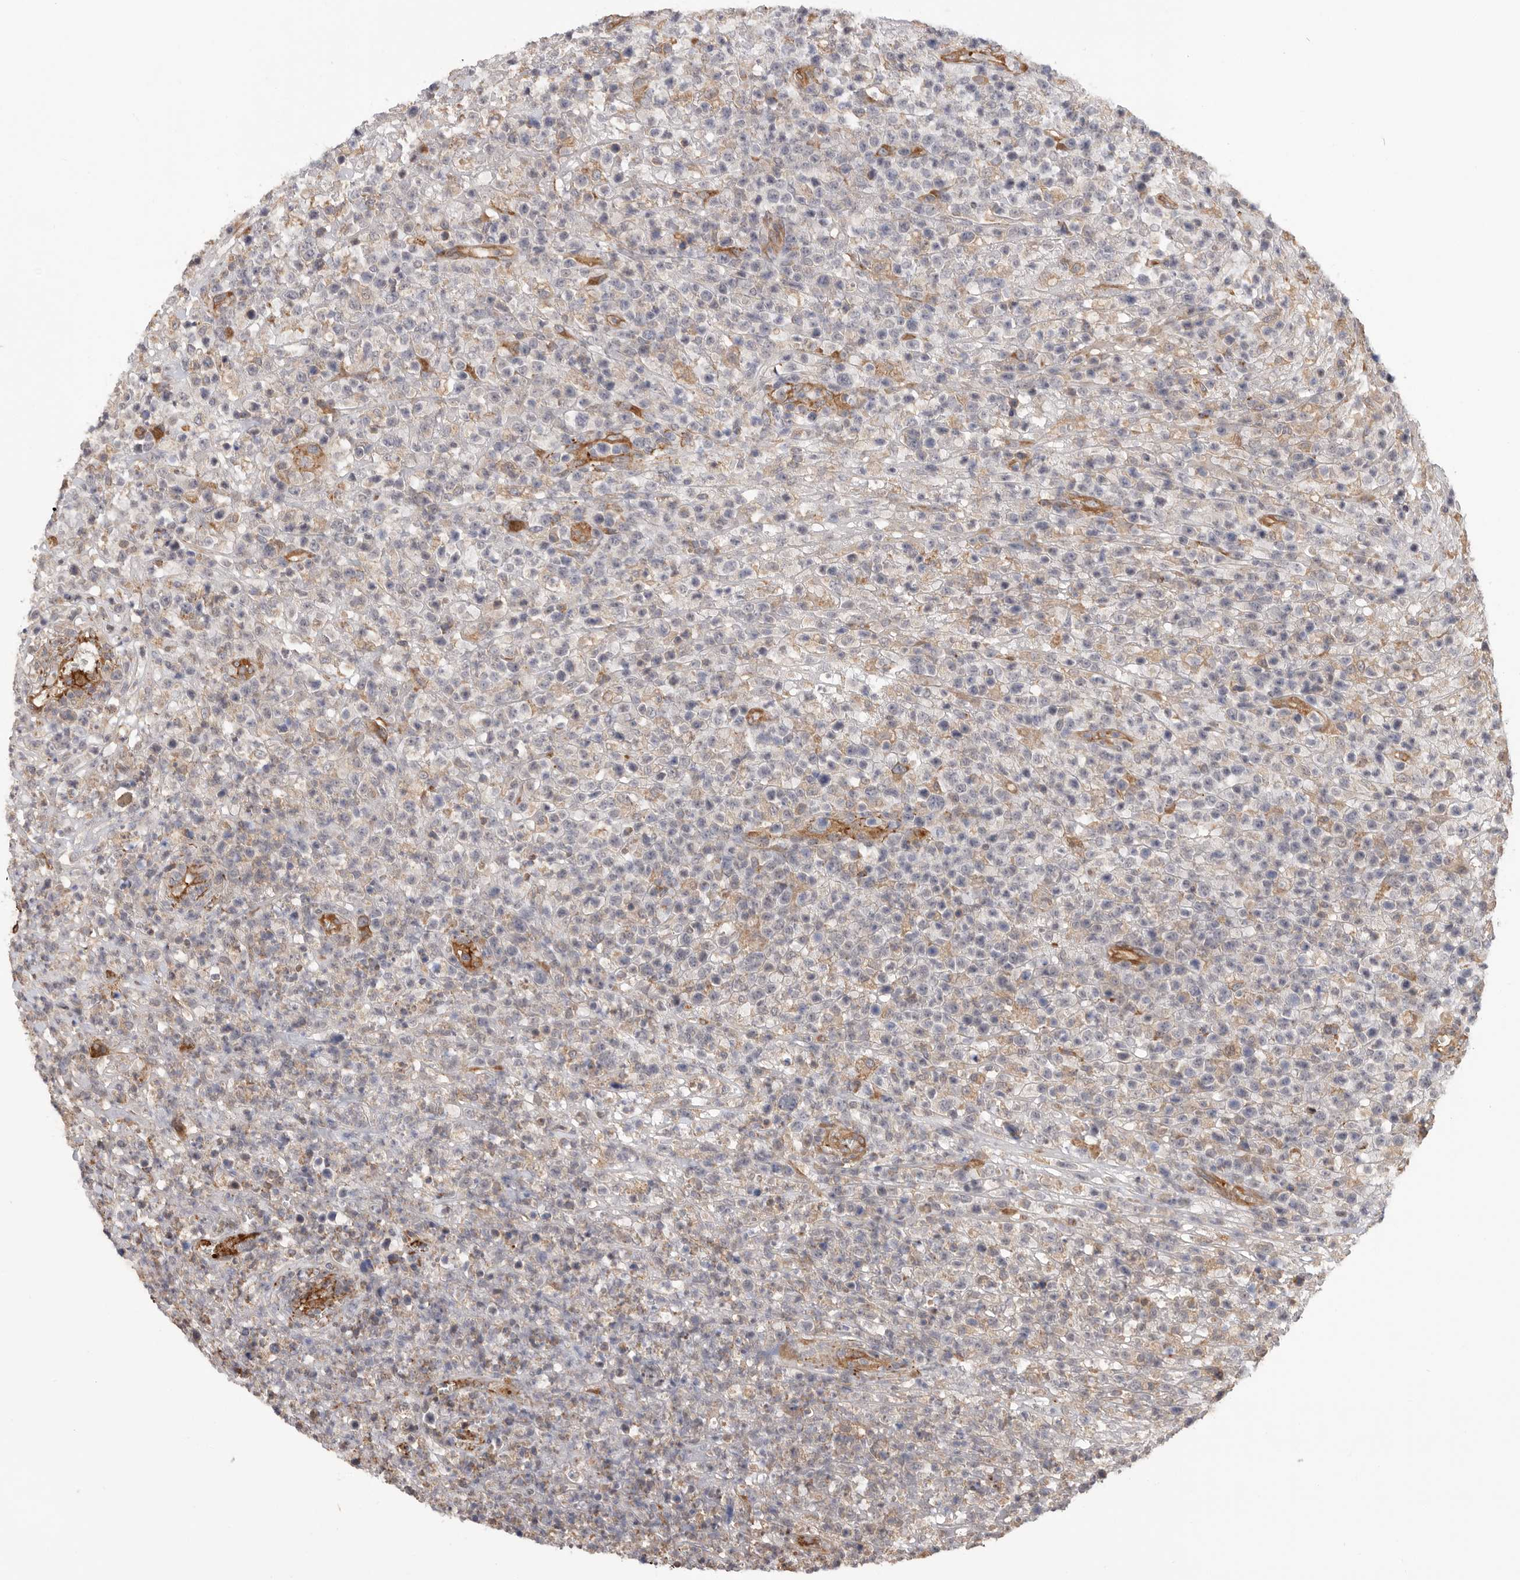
{"staining": {"intensity": "weak", "quantity": "25%-75%", "location": "cytoplasmic/membranous"}, "tissue": "lymphoma", "cell_type": "Tumor cells", "image_type": "cancer", "snomed": [{"axis": "morphology", "description": "Malignant lymphoma, non-Hodgkin's type, High grade"}, {"axis": "topography", "description": "Colon"}], "caption": "High-grade malignant lymphoma, non-Hodgkin's type tissue displays weak cytoplasmic/membranous staining in approximately 25%-75% of tumor cells", "gene": "CDC42BPB", "patient": {"sex": "female", "age": 53}}